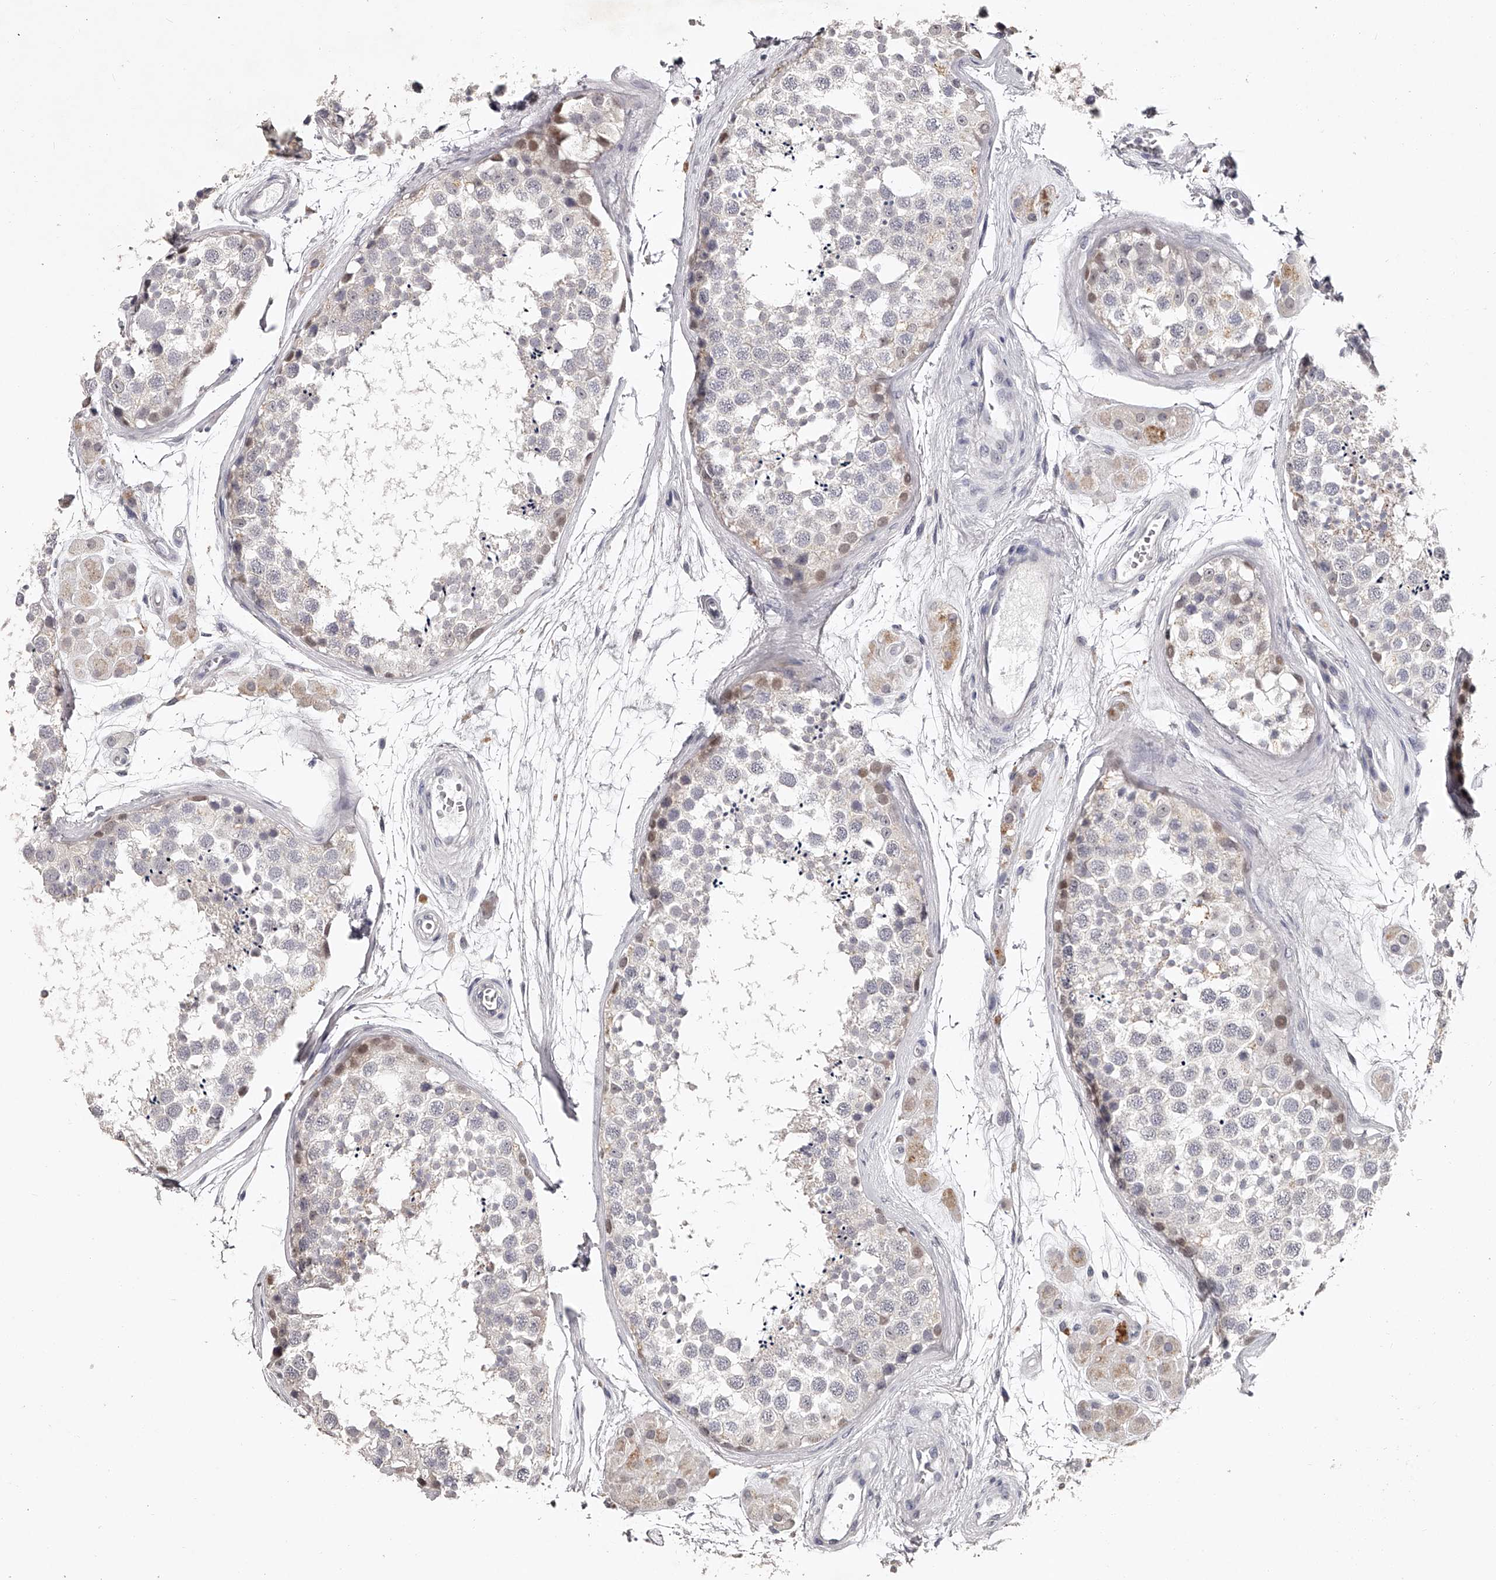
{"staining": {"intensity": "weak", "quantity": "<25%", "location": "cytoplasmic/membranous"}, "tissue": "testis", "cell_type": "Cells in seminiferous ducts", "image_type": "normal", "snomed": [{"axis": "morphology", "description": "Normal tissue, NOS"}, {"axis": "topography", "description": "Testis"}], "caption": "DAB (3,3'-diaminobenzidine) immunohistochemical staining of benign human testis demonstrates no significant expression in cells in seminiferous ducts.", "gene": "NT5DC1", "patient": {"sex": "male", "age": 56}}